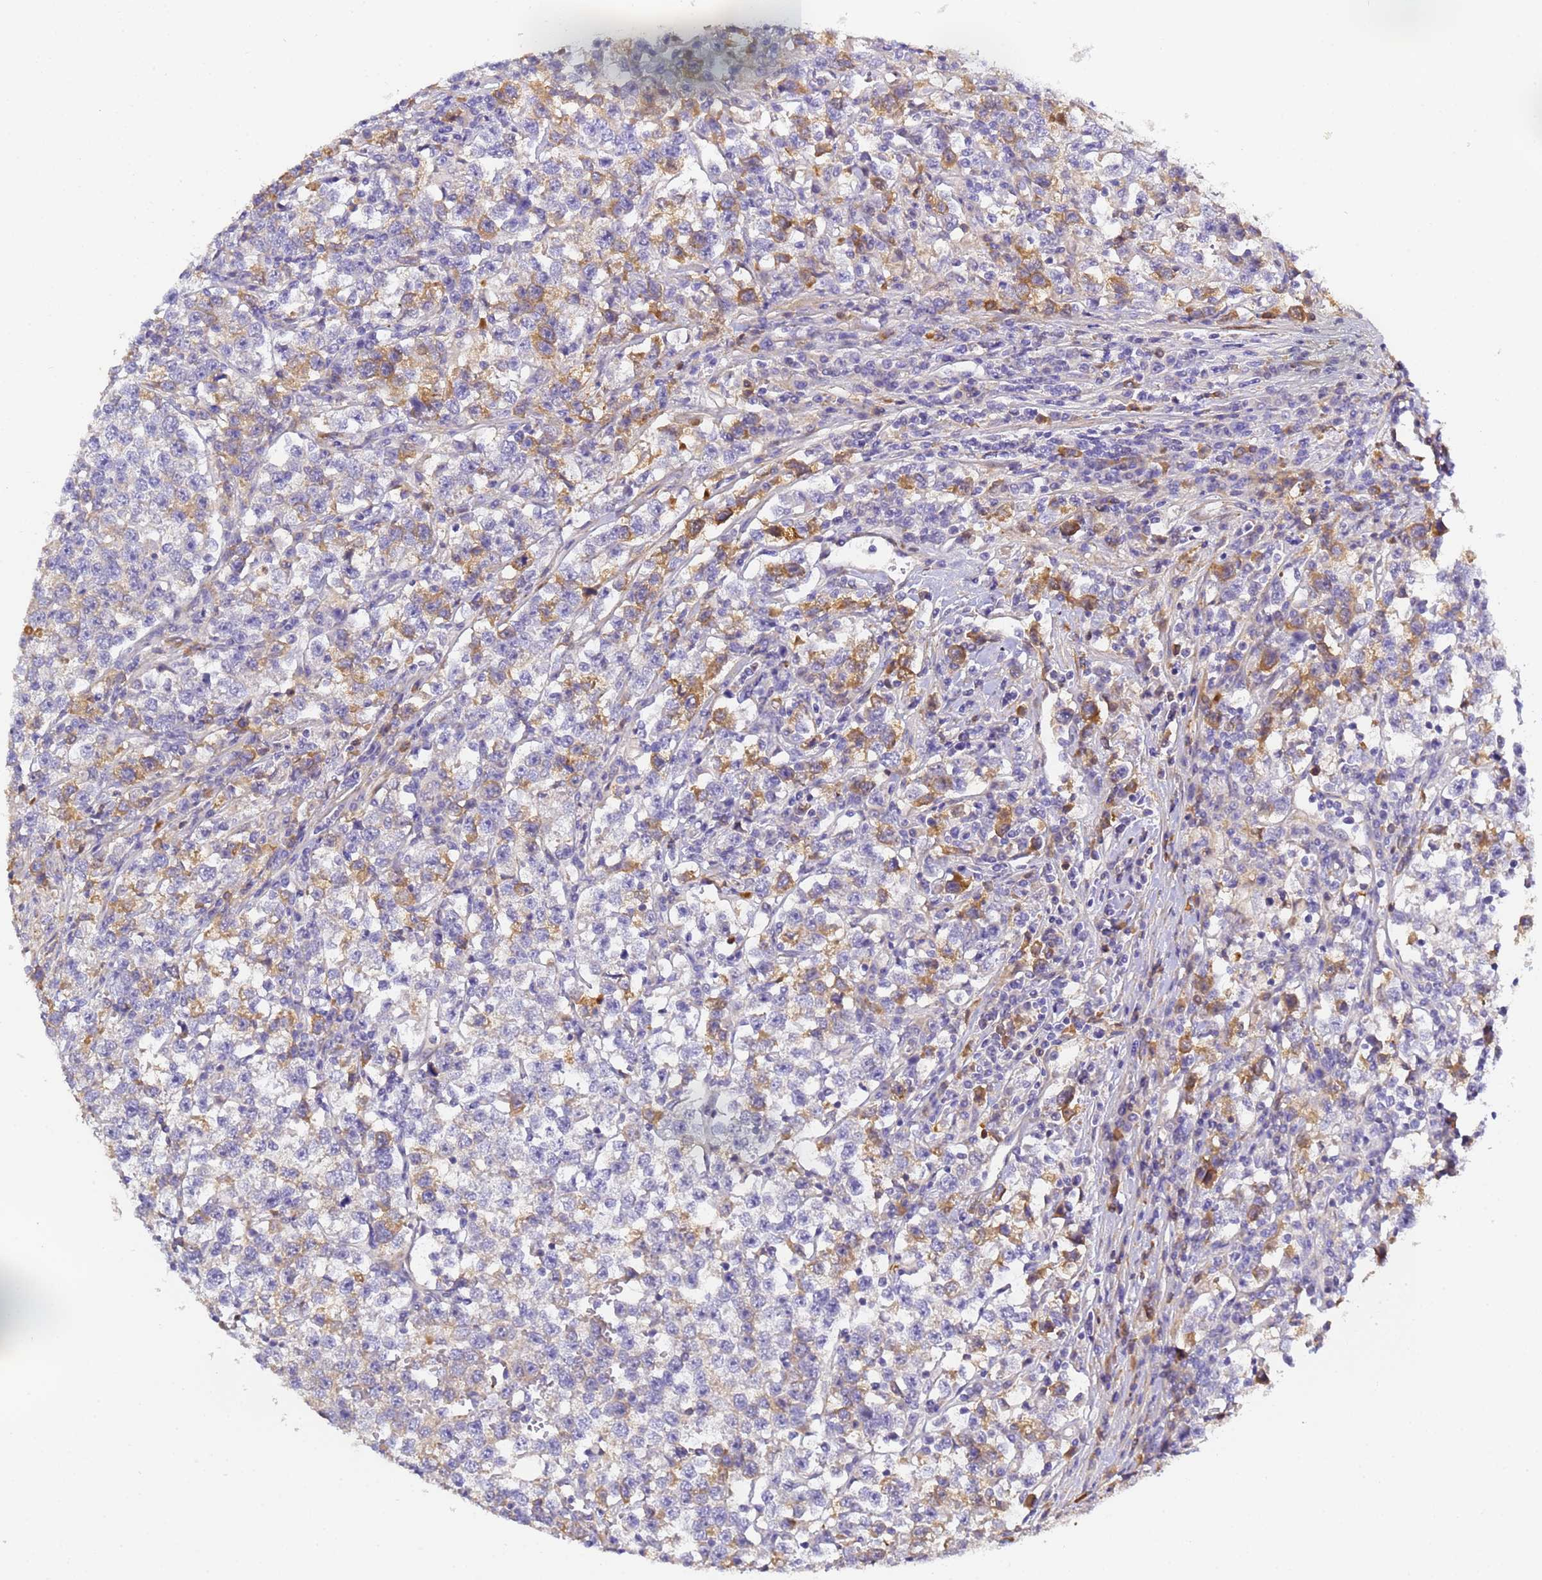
{"staining": {"intensity": "moderate", "quantity": "<25%", "location": "cytoplasmic/membranous"}, "tissue": "testis cancer", "cell_type": "Tumor cells", "image_type": "cancer", "snomed": [{"axis": "morphology", "description": "Normal tissue, NOS"}, {"axis": "morphology", "description": "Seminoma, NOS"}, {"axis": "topography", "description": "Testis"}], "caption": "Brown immunohistochemical staining in human seminoma (testis) reveals moderate cytoplasmic/membranous staining in approximately <25% of tumor cells. The staining was performed using DAB, with brown indicating positive protein expression. Nuclei are stained blue with hematoxylin.", "gene": "CFH", "patient": {"sex": "male", "age": 43}}